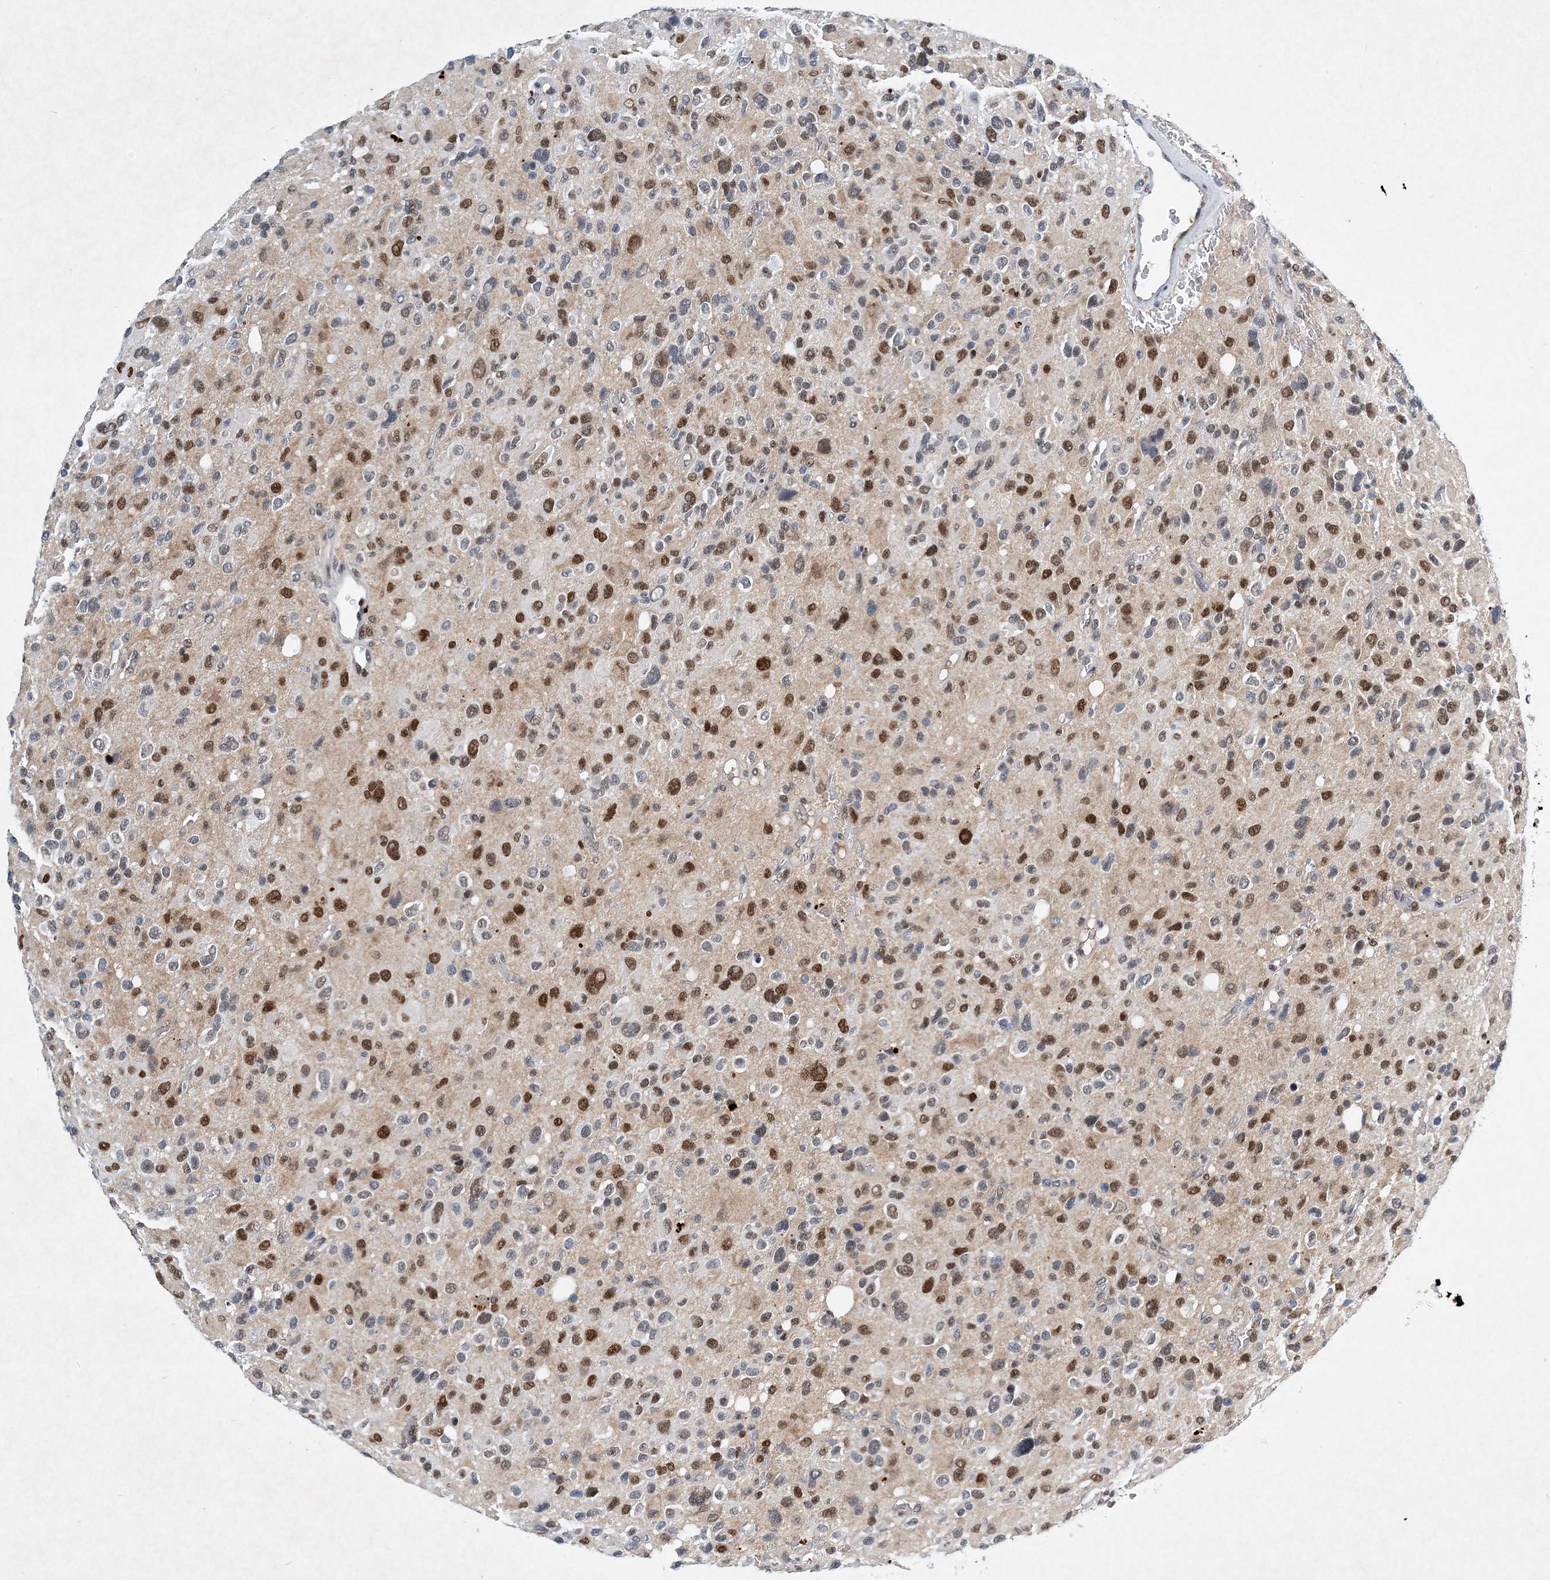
{"staining": {"intensity": "moderate", "quantity": "<25%", "location": "nuclear"}, "tissue": "glioma", "cell_type": "Tumor cells", "image_type": "cancer", "snomed": [{"axis": "morphology", "description": "Glioma, malignant, High grade"}, {"axis": "topography", "description": "Brain"}], "caption": "IHC of glioma shows low levels of moderate nuclear positivity in approximately <25% of tumor cells. Using DAB (brown) and hematoxylin (blue) stains, captured at high magnification using brightfield microscopy.", "gene": "KPNA4", "patient": {"sex": "male", "age": 48}}